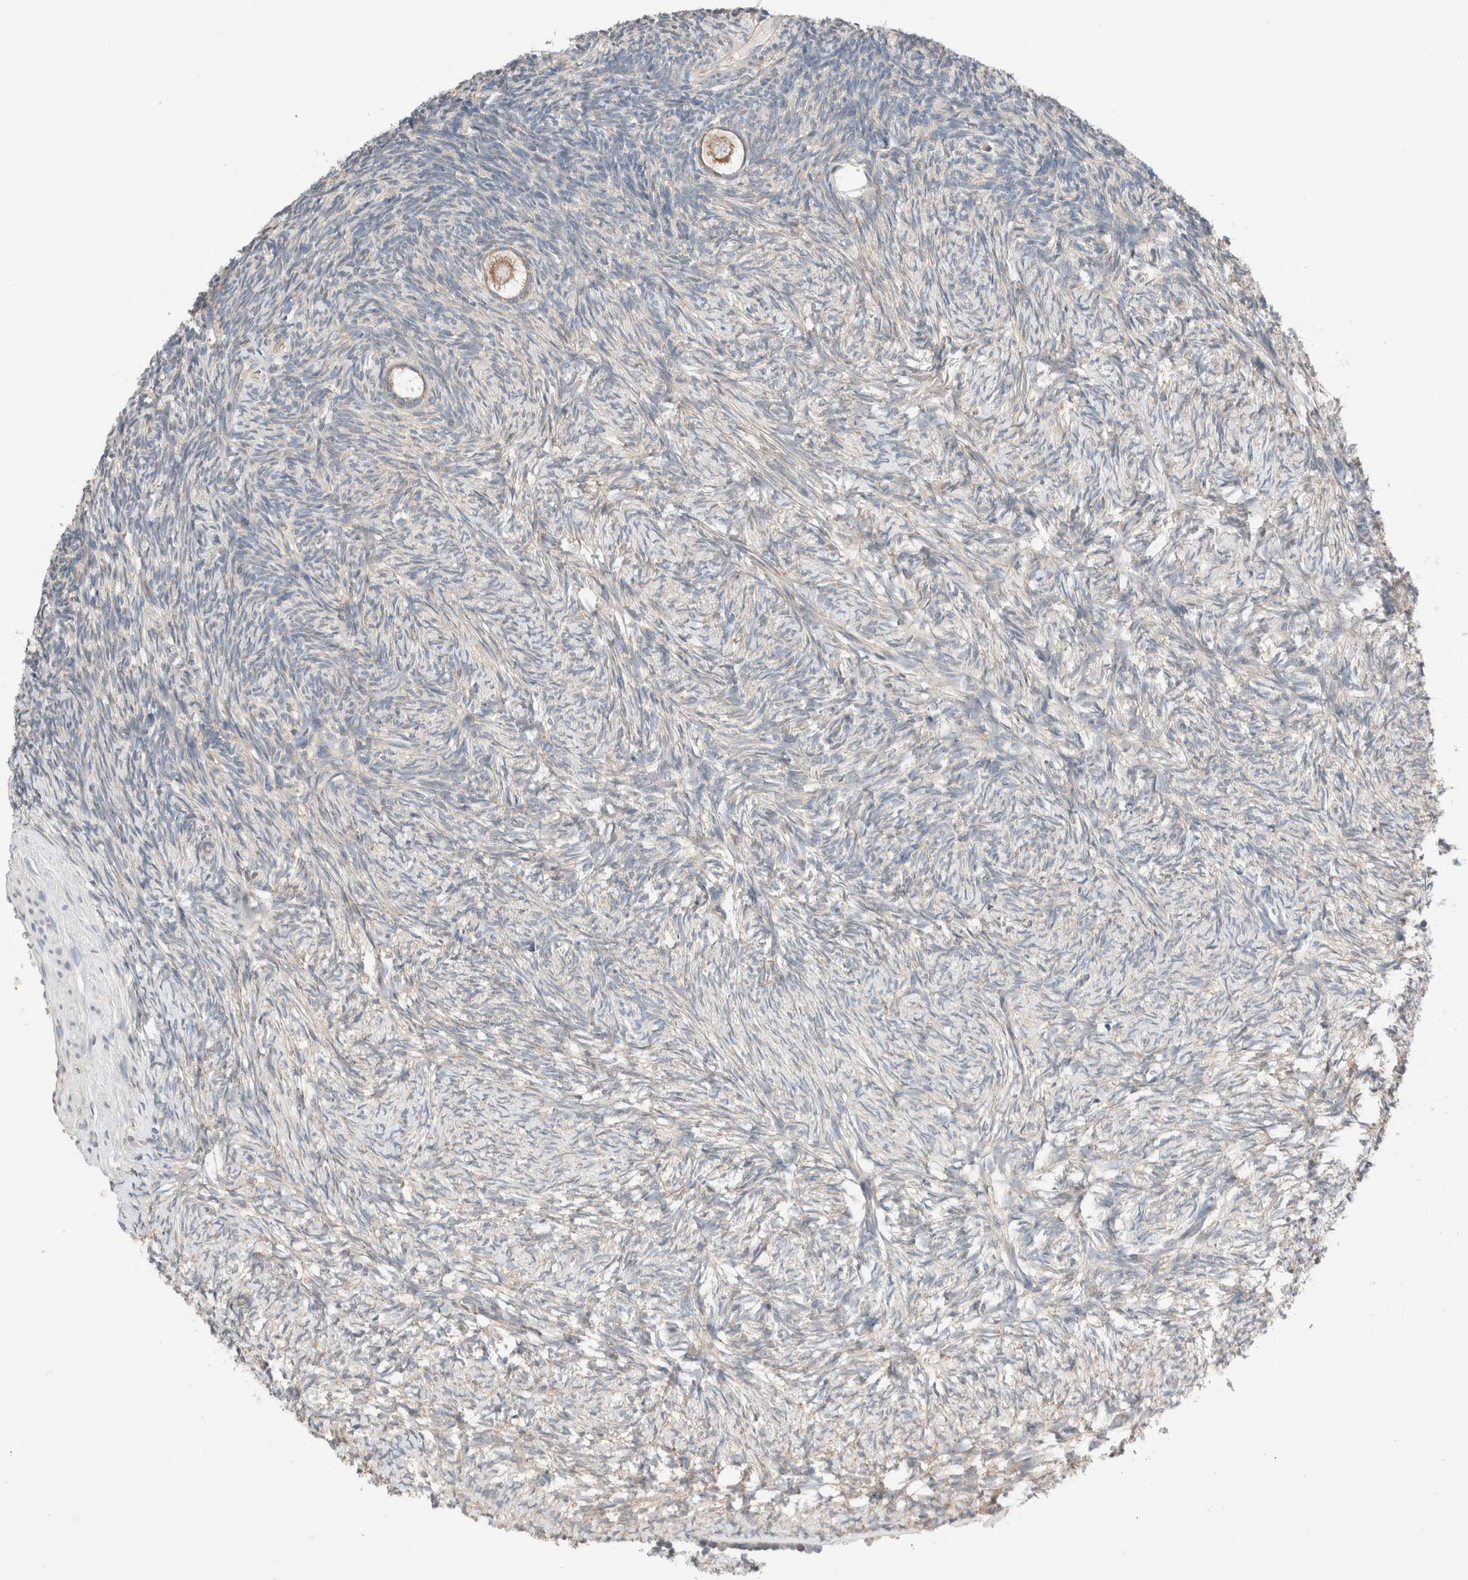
{"staining": {"intensity": "strong", "quantity": ">75%", "location": "cytoplasmic/membranous"}, "tissue": "ovary", "cell_type": "Follicle cells", "image_type": "normal", "snomed": [{"axis": "morphology", "description": "Normal tissue, NOS"}, {"axis": "topography", "description": "Ovary"}], "caption": "Follicle cells reveal high levels of strong cytoplasmic/membranous expression in about >75% of cells in unremarkable human ovary.", "gene": "PCM1", "patient": {"sex": "female", "age": 34}}